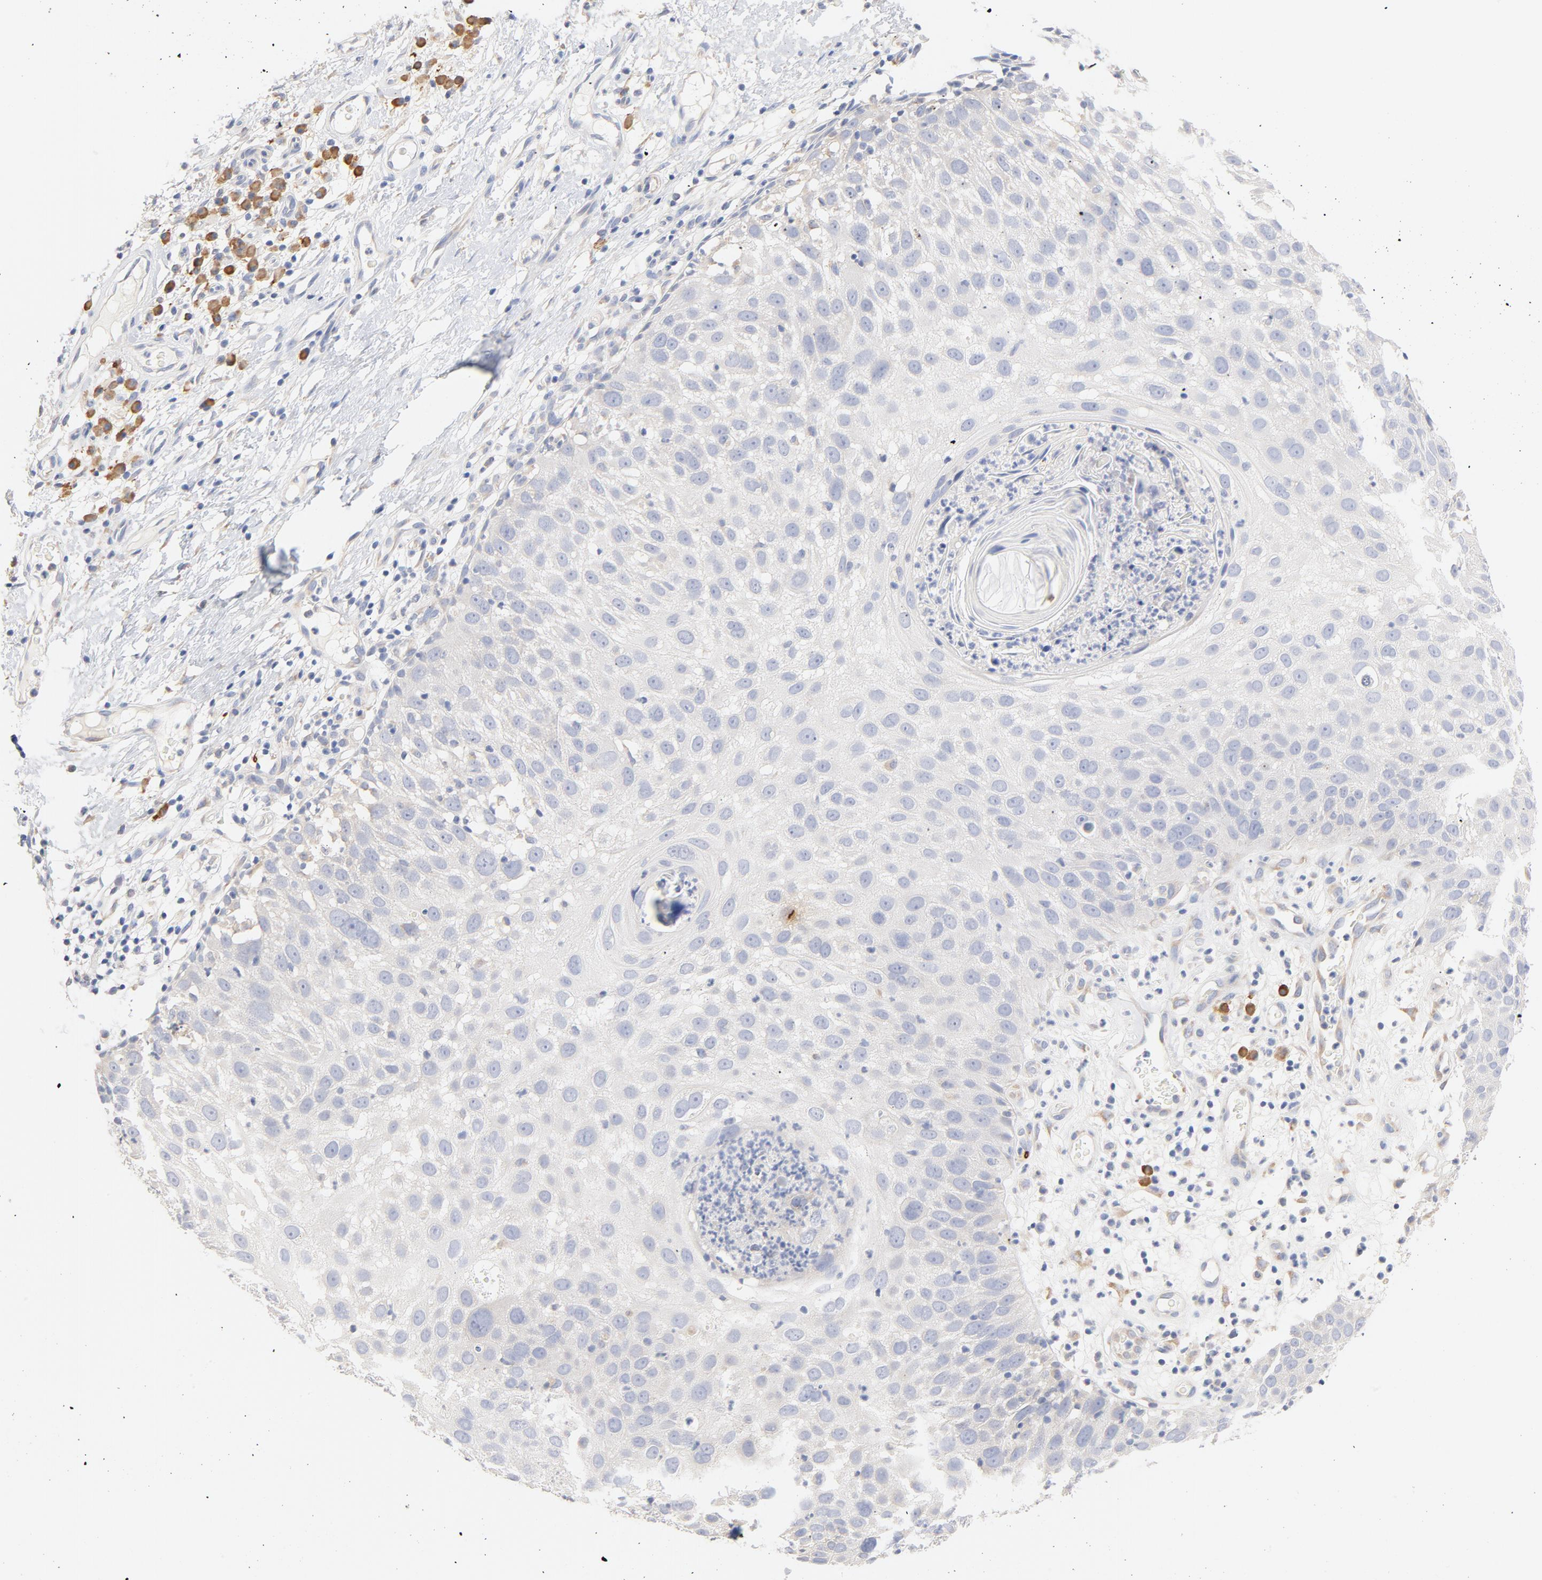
{"staining": {"intensity": "negative", "quantity": "none", "location": "none"}, "tissue": "skin cancer", "cell_type": "Tumor cells", "image_type": "cancer", "snomed": [{"axis": "morphology", "description": "Squamous cell carcinoma, NOS"}, {"axis": "topography", "description": "Skin"}], "caption": "This is an IHC image of human squamous cell carcinoma (skin). There is no positivity in tumor cells.", "gene": "TLR4", "patient": {"sex": "male", "age": 87}}